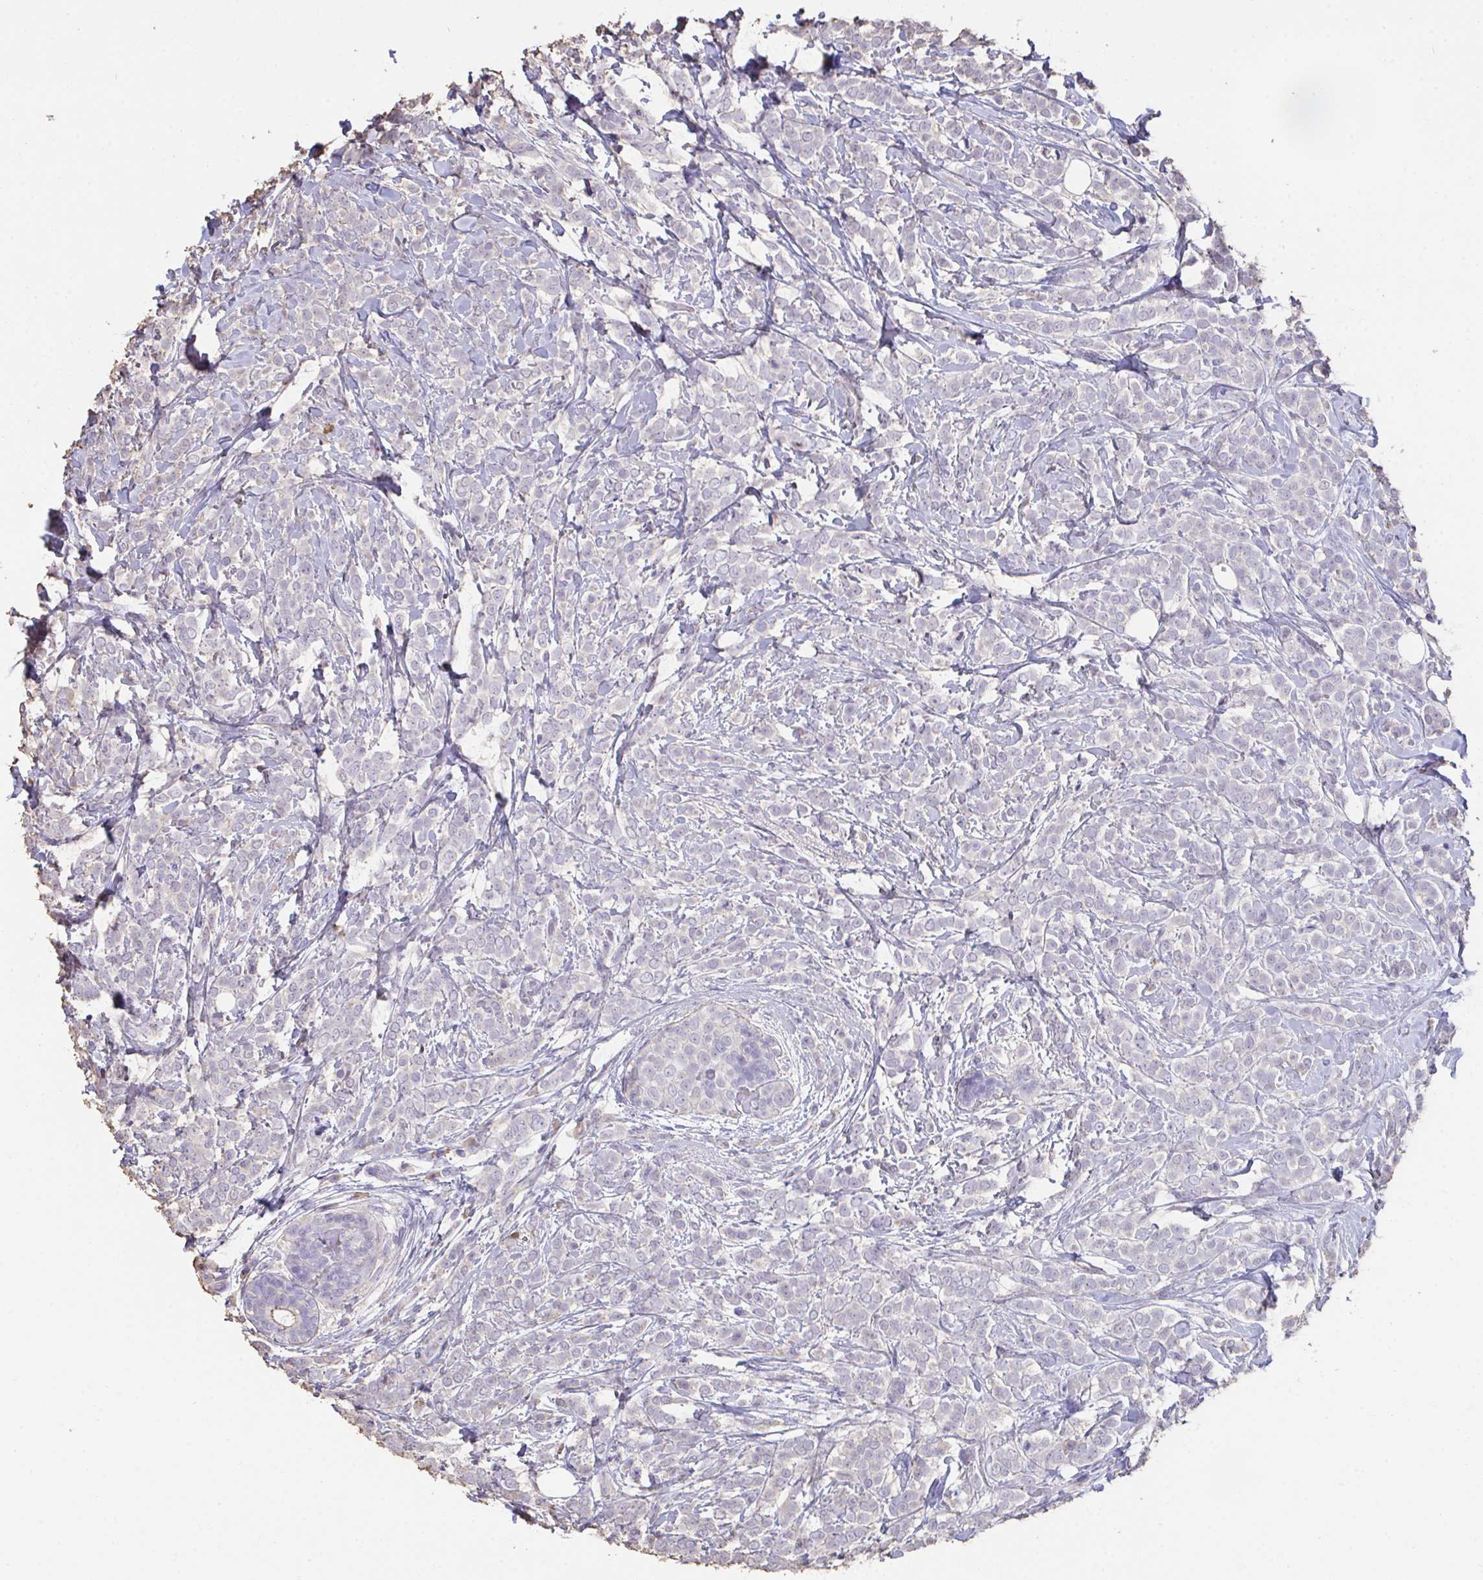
{"staining": {"intensity": "negative", "quantity": "none", "location": "none"}, "tissue": "breast cancer", "cell_type": "Tumor cells", "image_type": "cancer", "snomed": [{"axis": "morphology", "description": "Lobular carcinoma"}, {"axis": "topography", "description": "Breast"}], "caption": "DAB immunohistochemical staining of human lobular carcinoma (breast) shows no significant positivity in tumor cells.", "gene": "IL23R", "patient": {"sex": "female", "age": 49}}